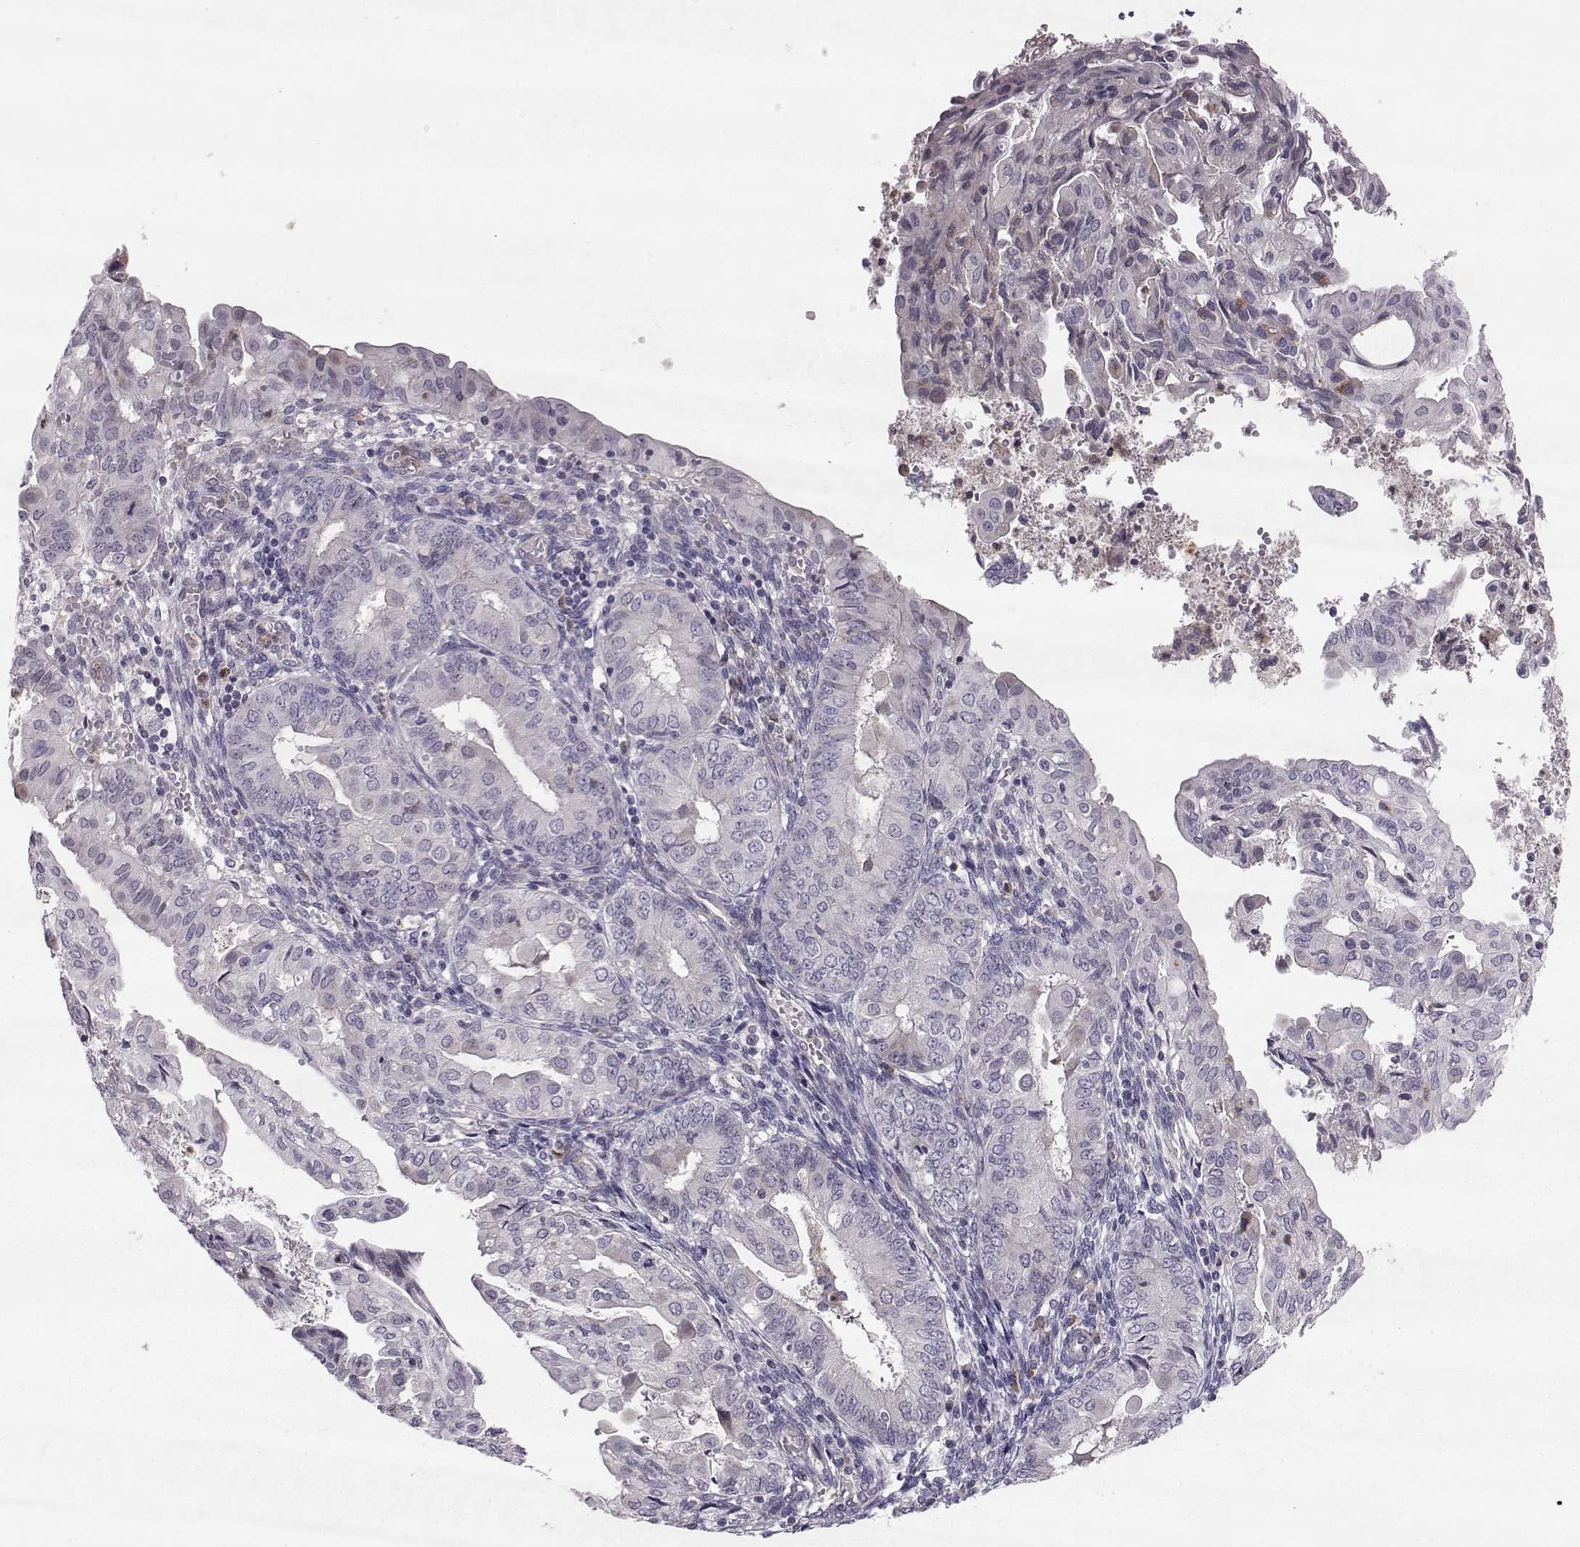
{"staining": {"intensity": "negative", "quantity": "none", "location": "none"}, "tissue": "endometrial cancer", "cell_type": "Tumor cells", "image_type": "cancer", "snomed": [{"axis": "morphology", "description": "Adenocarcinoma, NOS"}, {"axis": "topography", "description": "Endometrium"}], "caption": "Immunohistochemistry (IHC) image of endometrial adenocarcinoma stained for a protein (brown), which shows no positivity in tumor cells.", "gene": "OPRD1", "patient": {"sex": "female", "age": 68}}